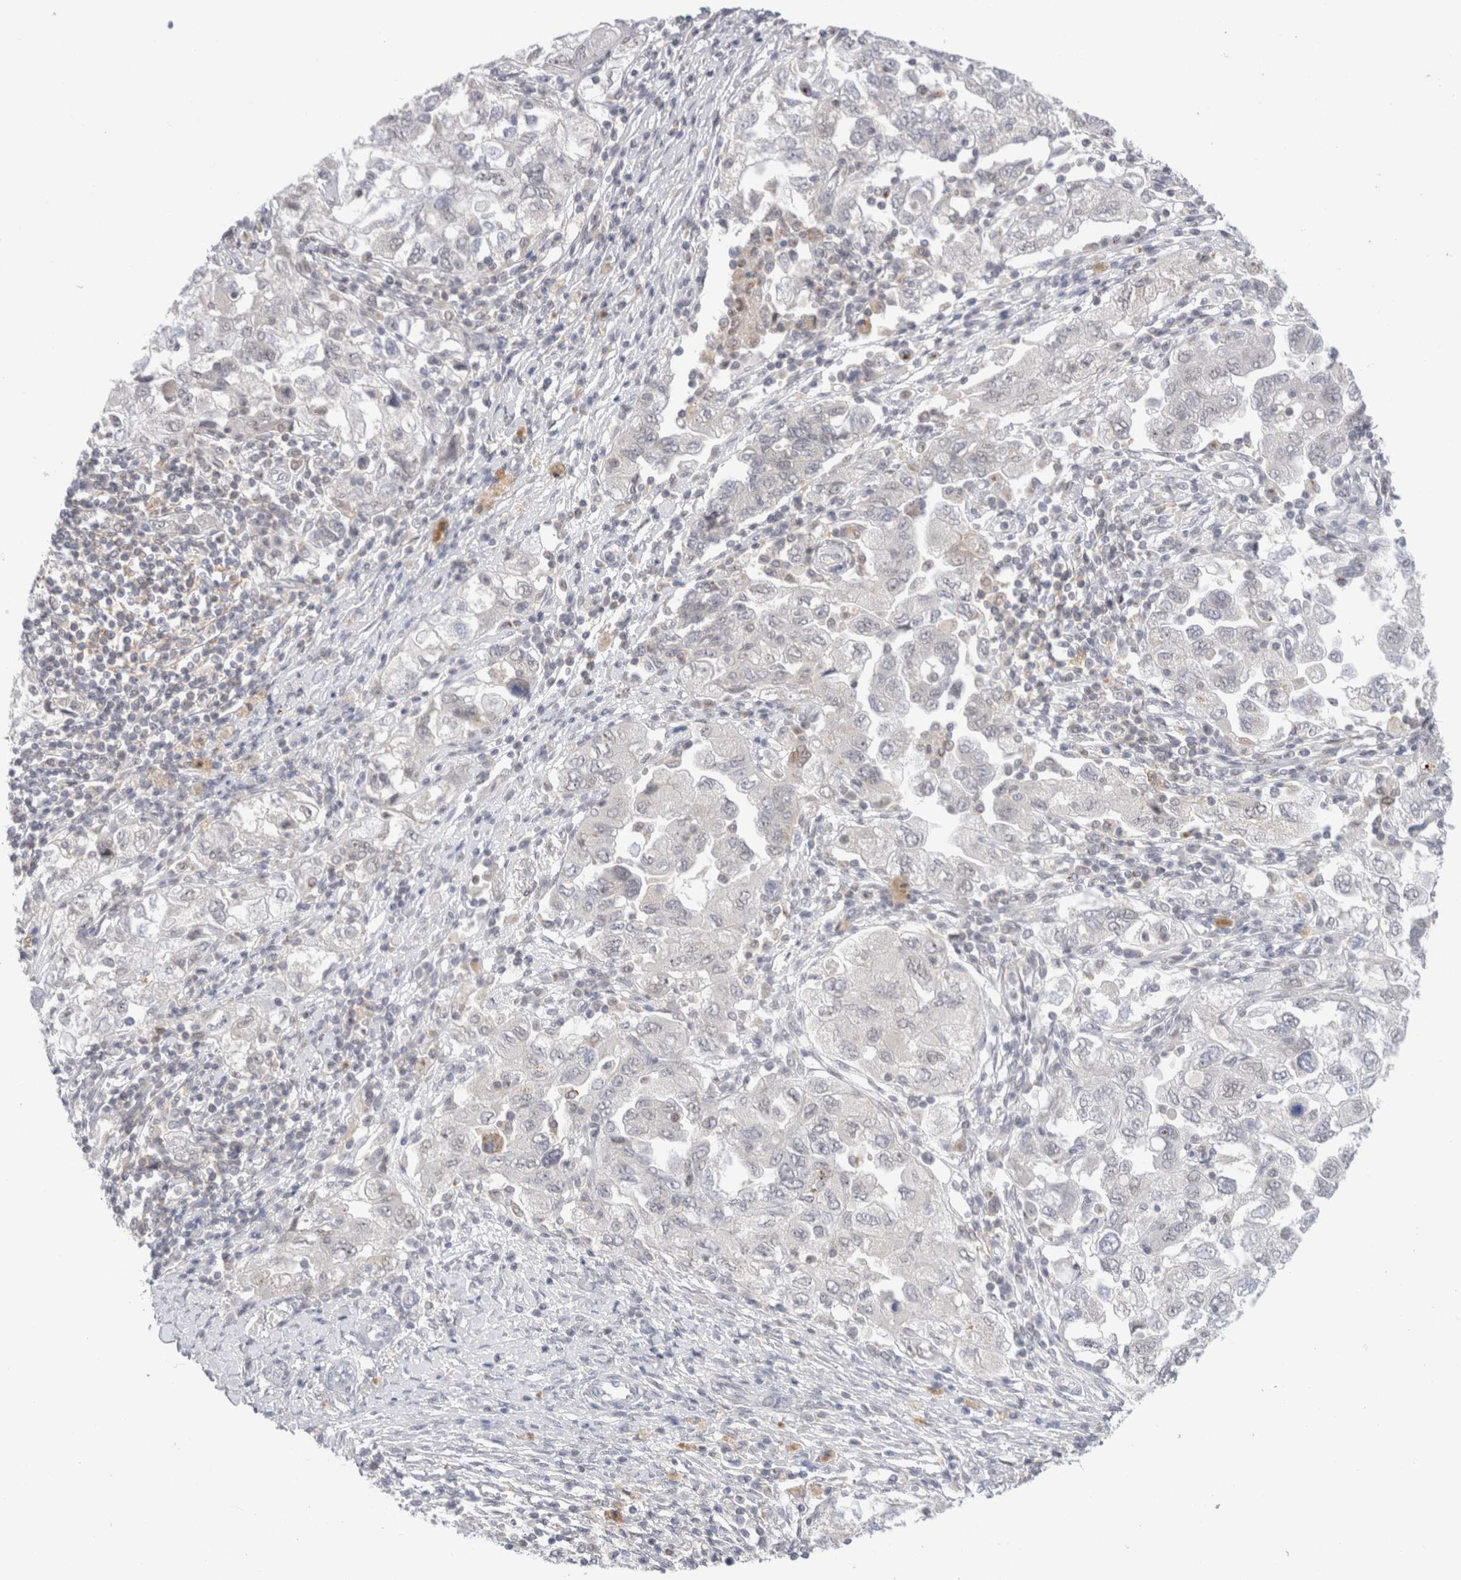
{"staining": {"intensity": "negative", "quantity": "none", "location": "none"}, "tissue": "ovarian cancer", "cell_type": "Tumor cells", "image_type": "cancer", "snomed": [{"axis": "morphology", "description": "Carcinoma, NOS"}, {"axis": "morphology", "description": "Cystadenocarcinoma, serous, NOS"}, {"axis": "topography", "description": "Ovary"}], "caption": "DAB (3,3'-diaminobenzidine) immunohistochemical staining of serous cystadenocarcinoma (ovarian) shows no significant positivity in tumor cells.", "gene": "CERS5", "patient": {"sex": "female", "age": 69}}